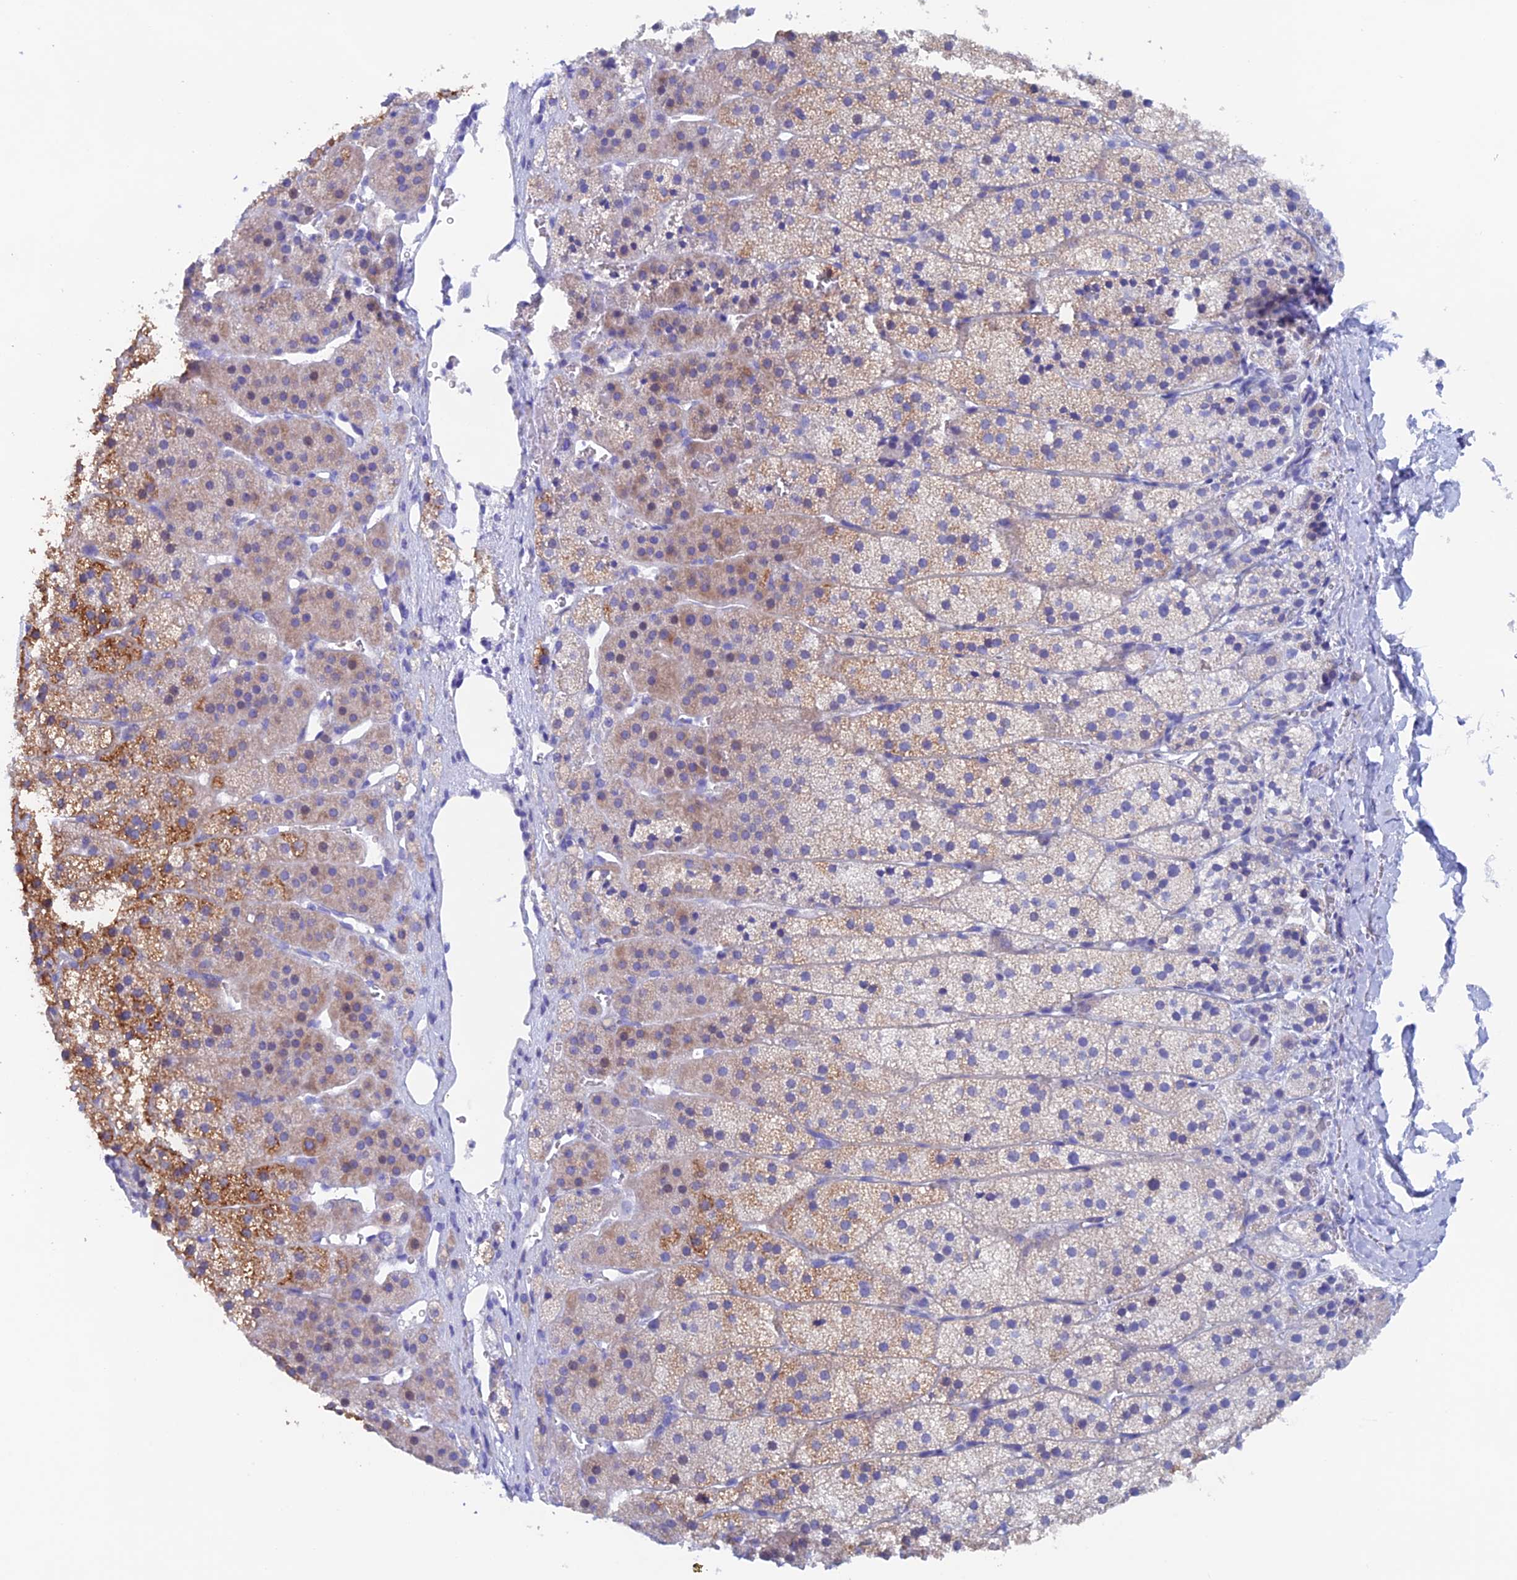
{"staining": {"intensity": "moderate", "quantity": "25%-75%", "location": "cytoplasmic/membranous"}, "tissue": "adrenal gland", "cell_type": "Glandular cells", "image_type": "normal", "snomed": [{"axis": "morphology", "description": "Normal tissue, NOS"}, {"axis": "topography", "description": "Adrenal gland"}], "caption": "High-magnification brightfield microscopy of unremarkable adrenal gland stained with DAB (brown) and counterstained with hematoxylin (blue). glandular cells exhibit moderate cytoplasmic/membranous expression is appreciated in approximately25%-75% of cells. (IHC, brightfield microscopy, high magnification).", "gene": "PSMC3IP", "patient": {"sex": "female", "age": 44}}